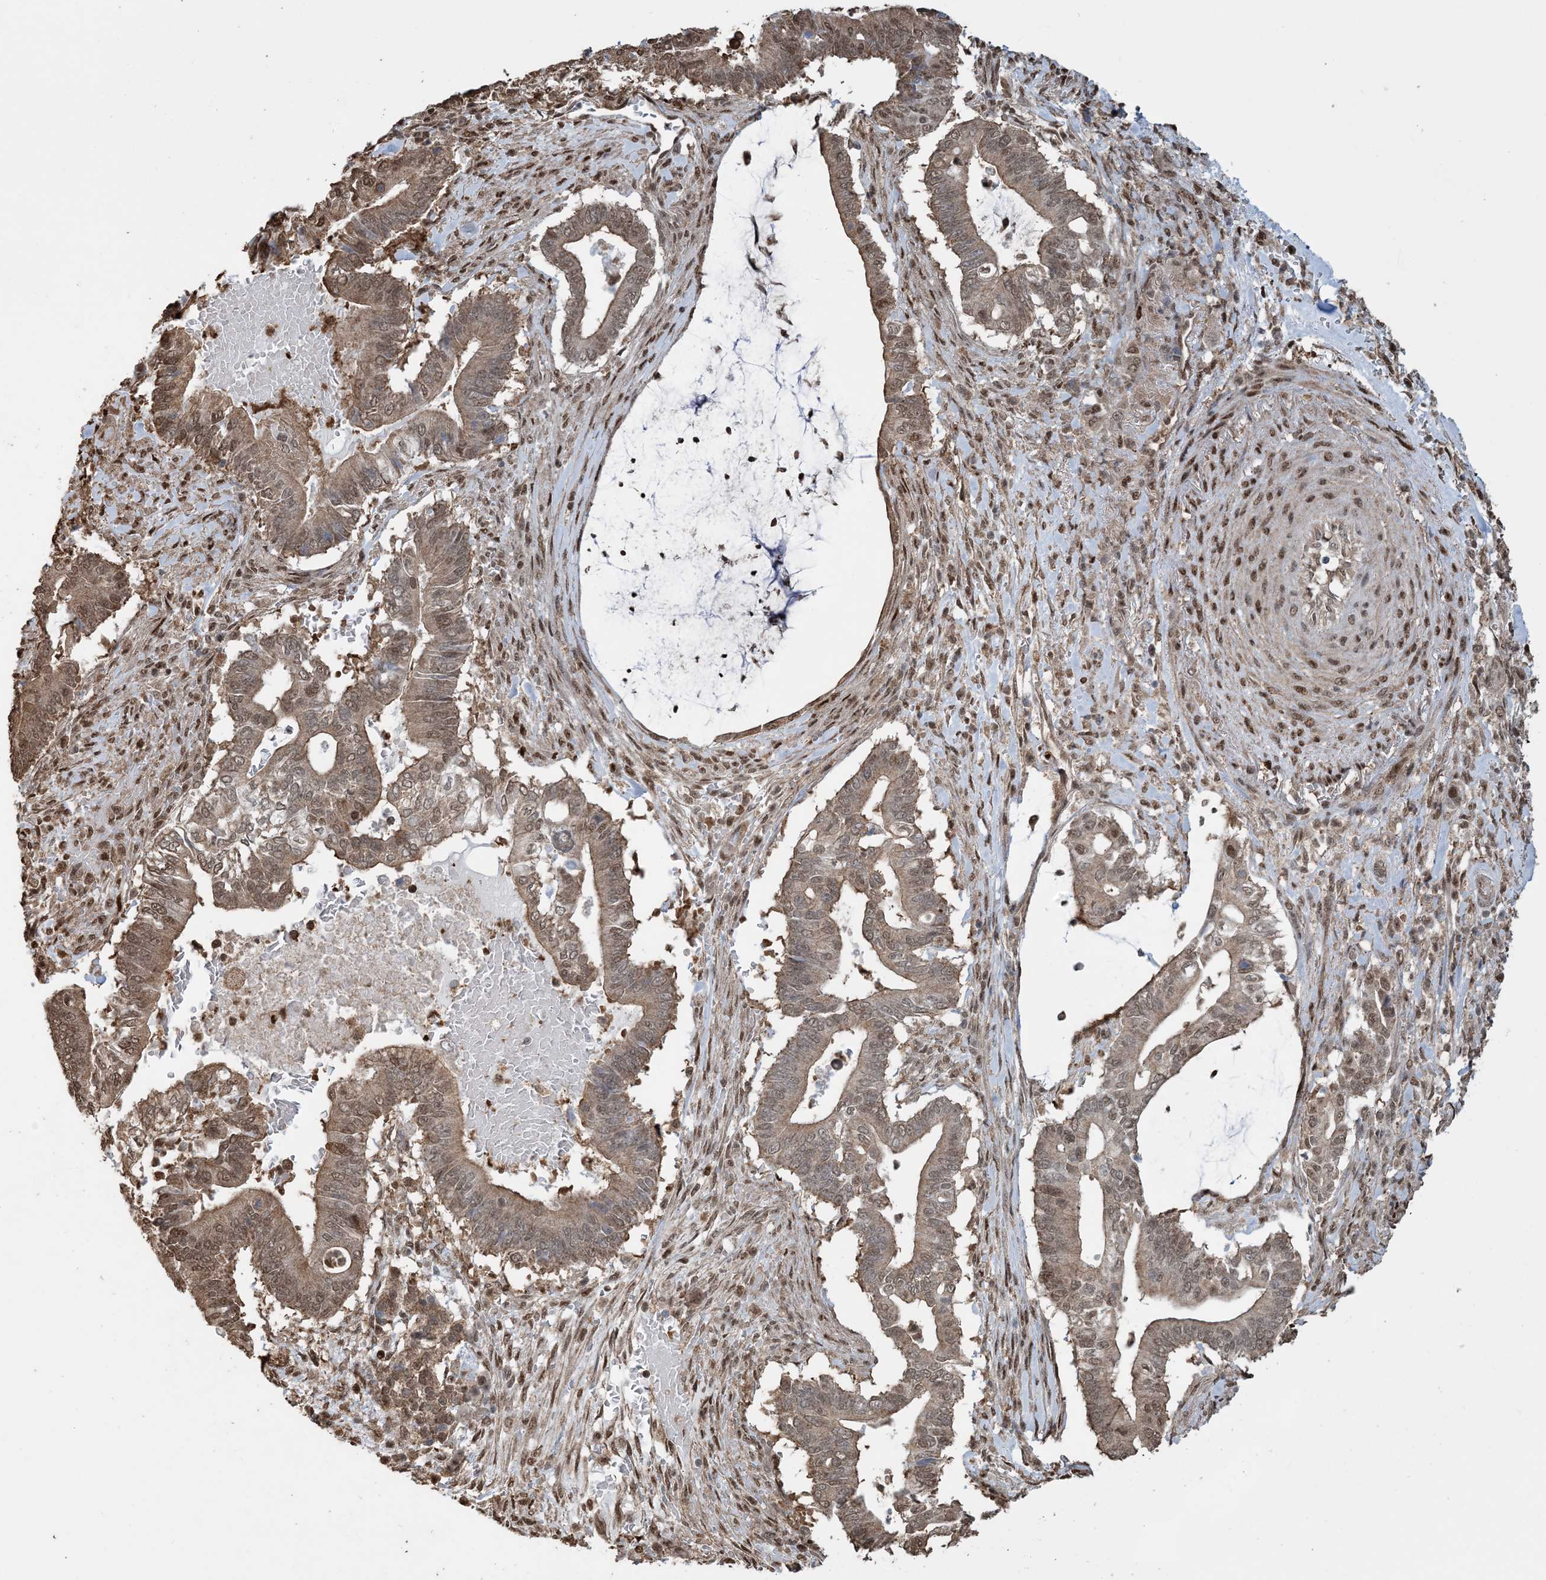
{"staining": {"intensity": "moderate", "quantity": ">75%", "location": "cytoplasmic/membranous,nuclear"}, "tissue": "pancreatic cancer", "cell_type": "Tumor cells", "image_type": "cancer", "snomed": [{"axis": "morphology", "description": "Adenocarcinoma, NOS"}, {"axis": "topography", "description": "Pancreas"}], "caption": "Moderate cytoplasmic/membranous and nuclear staining for a protein is appreciated in approximately >75% of tumor cells of pancreatic cancer (adenocarcinoma) using immunohistochemistry.", "gene": "HSPA1A", "patient": {"sex": "male", "age": 68}}